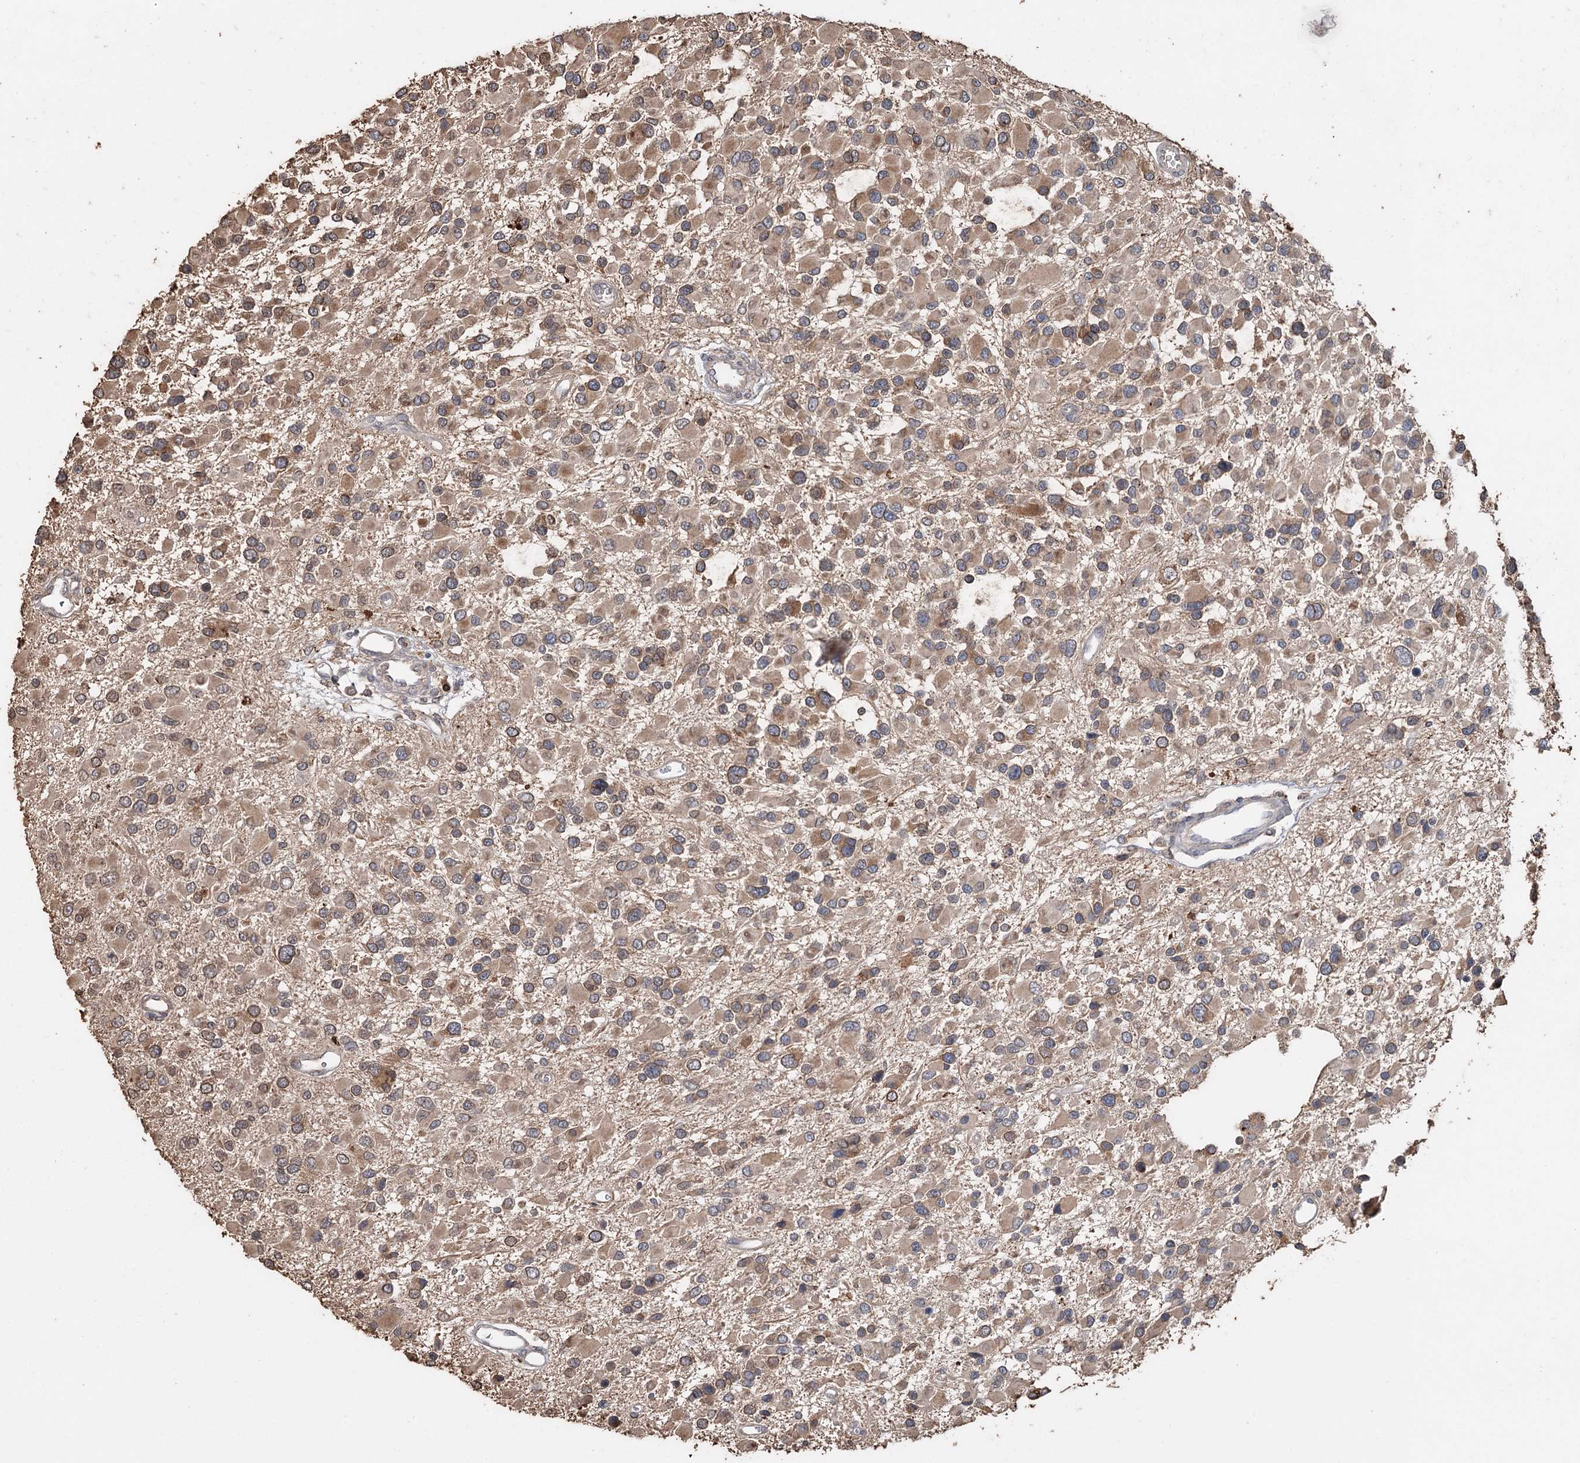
{"staining": {"intensity": "moderate", "quantity": ">75%", "location": "cytoplasmic/membranous,nuclear"}, "tissue": "glioma", "cell_type": "Tumor cells", "image_type": "cancer", "snomed": [{"axis": "morphology", "description": "Glioma, malignant, High grade"}, {"axis": "topography", "description": "Brain"}], "caption": "Immunohistochemistry (DAB (3,3'-diaminobenzidine)) staining of glioma reveals moderate cytoplasmic/membranous and nuclear protein positivity in about >75% of tumor cells.", "gene": "SYVN1", "patient": {"sex": "male", "age": 53}}